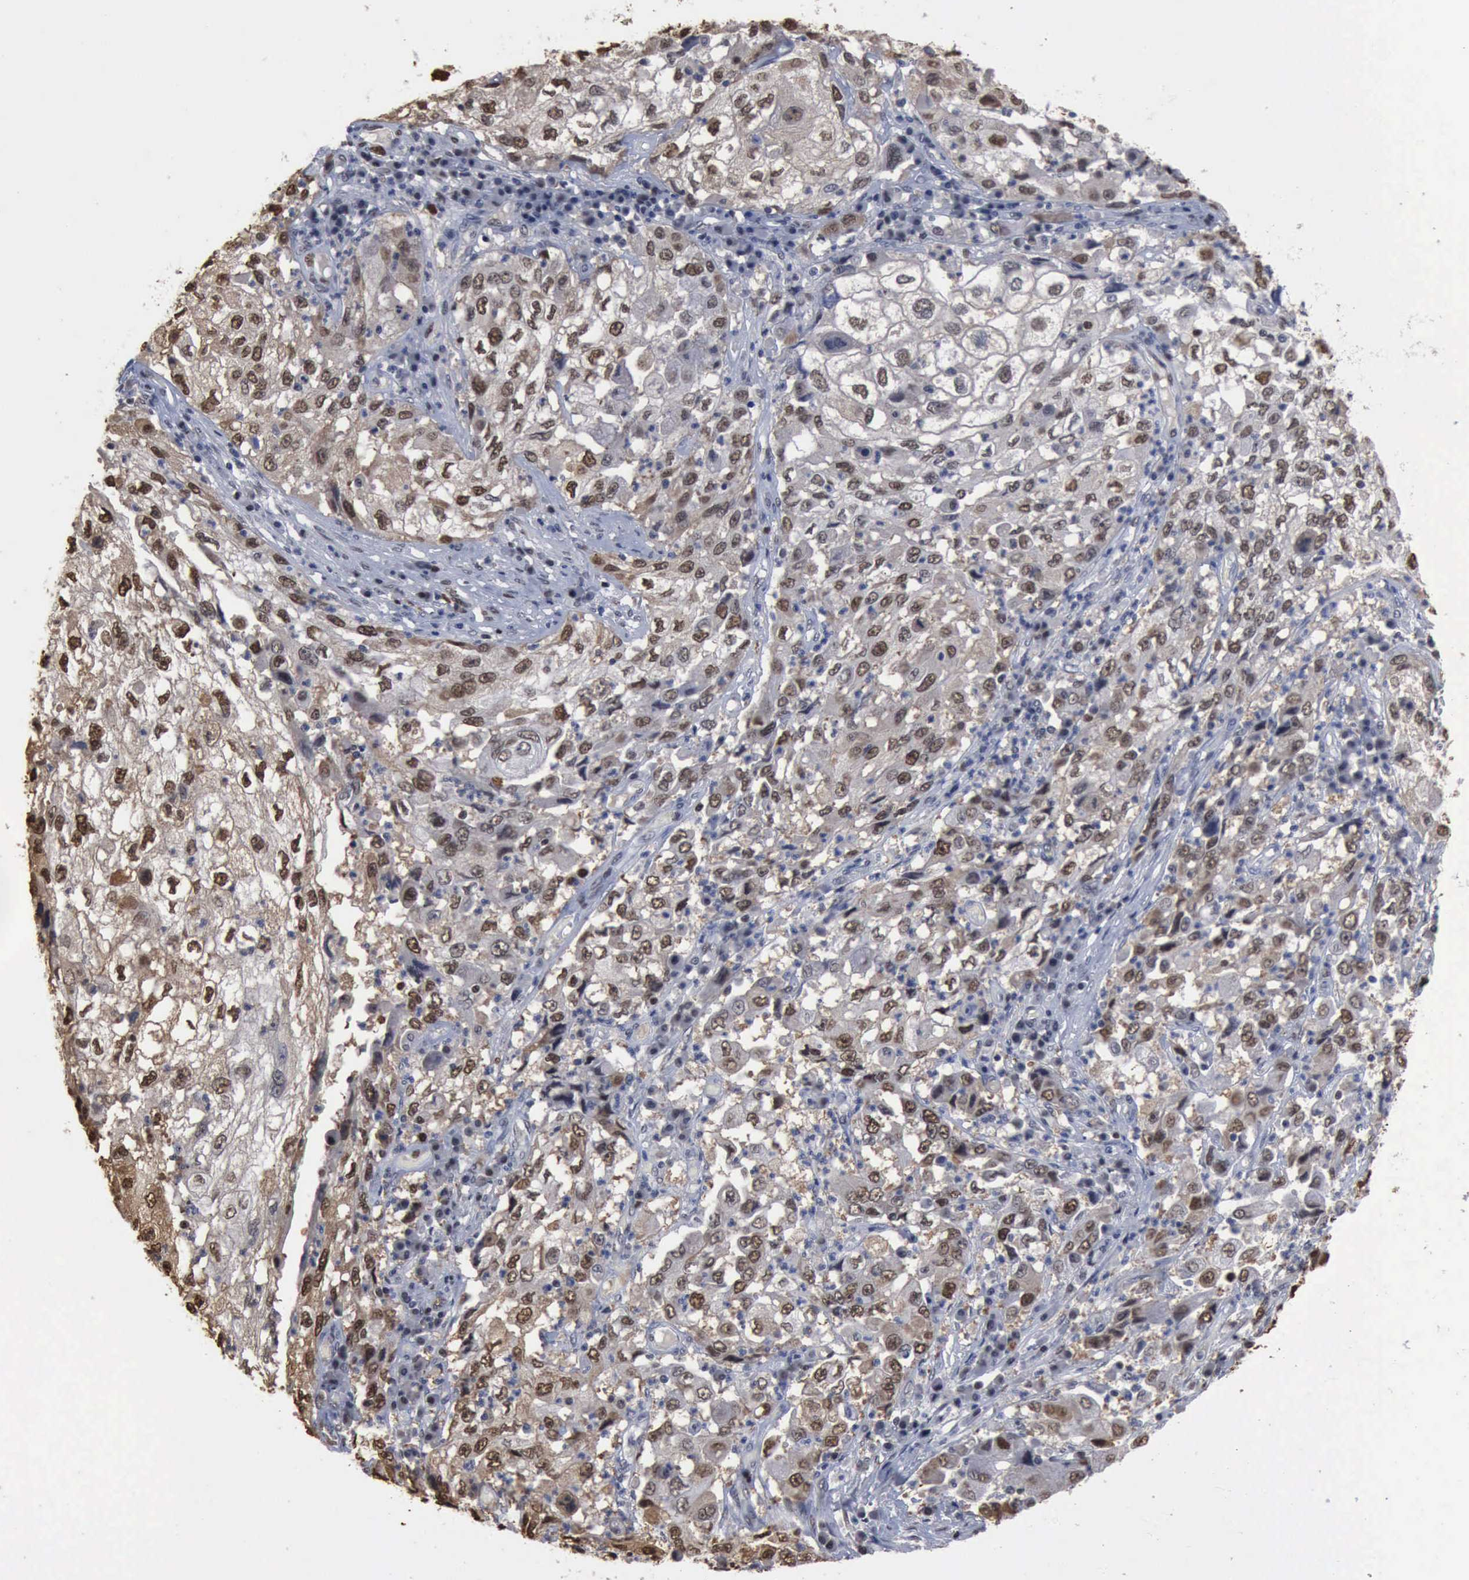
{"staining": {"intensity": "moderate", "quantity": ">75%", "location": "nuclear"}, "tissue": "cervical cancer", "cell_type": "Tumor cells", "image_type": "cancer", "snomed": [{"axis": "morphology", "description": "Squamous cell carcinoma, NOS"}, {"axis": "topography", "description": "Cervix"}], "caption": "There is medium levels of moderate nuclear staining in tumor cells of squamous cell carcinoma (cervical), as demonstrated by immunohistochemical staining (brown color).", "gene": "PCNA", "patient": {"sex": "female", "age": 36}}